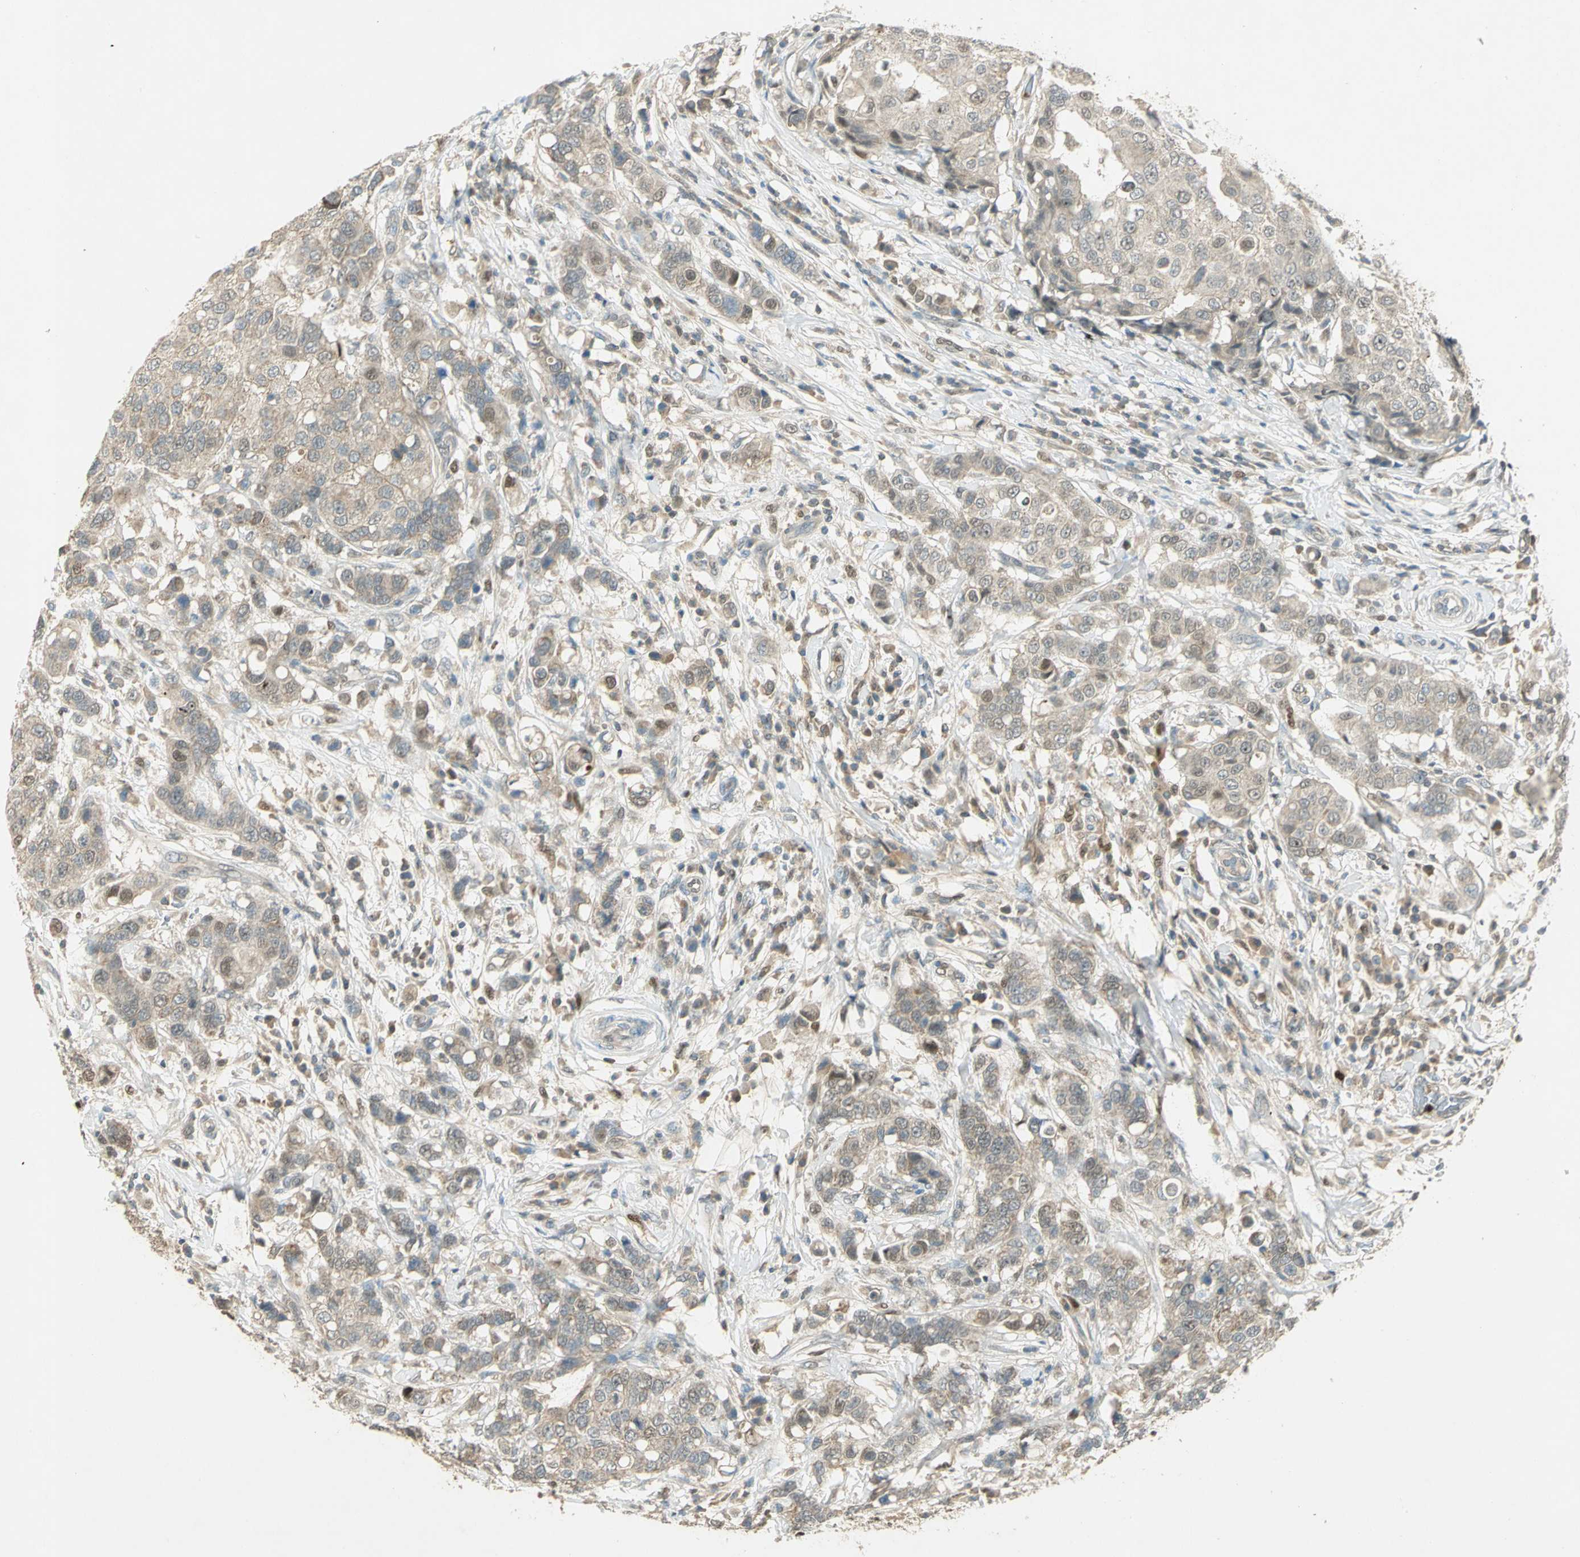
{"staining": {"intensity": "moderate", "quantity": ">75%", "location": "cytoplasmic/membranous"}, "tissue": "breast cancer", "cell_type": "Tumor cells", "image_type": "cancer", "snomed": [{"axis": "morphology", "description": "Duct carcinoma"}, {"axis": "topography", "description": "Breast"}], "caption": "Moderate cytoplasmic/membranous expression for a protein is seen in about >75% of tumor cells of breast invasive ductal carcinoma using immunohistochemistry (IHC).", "gene": "BIRC2", "patient": {"sex": "female", "age": 27}}